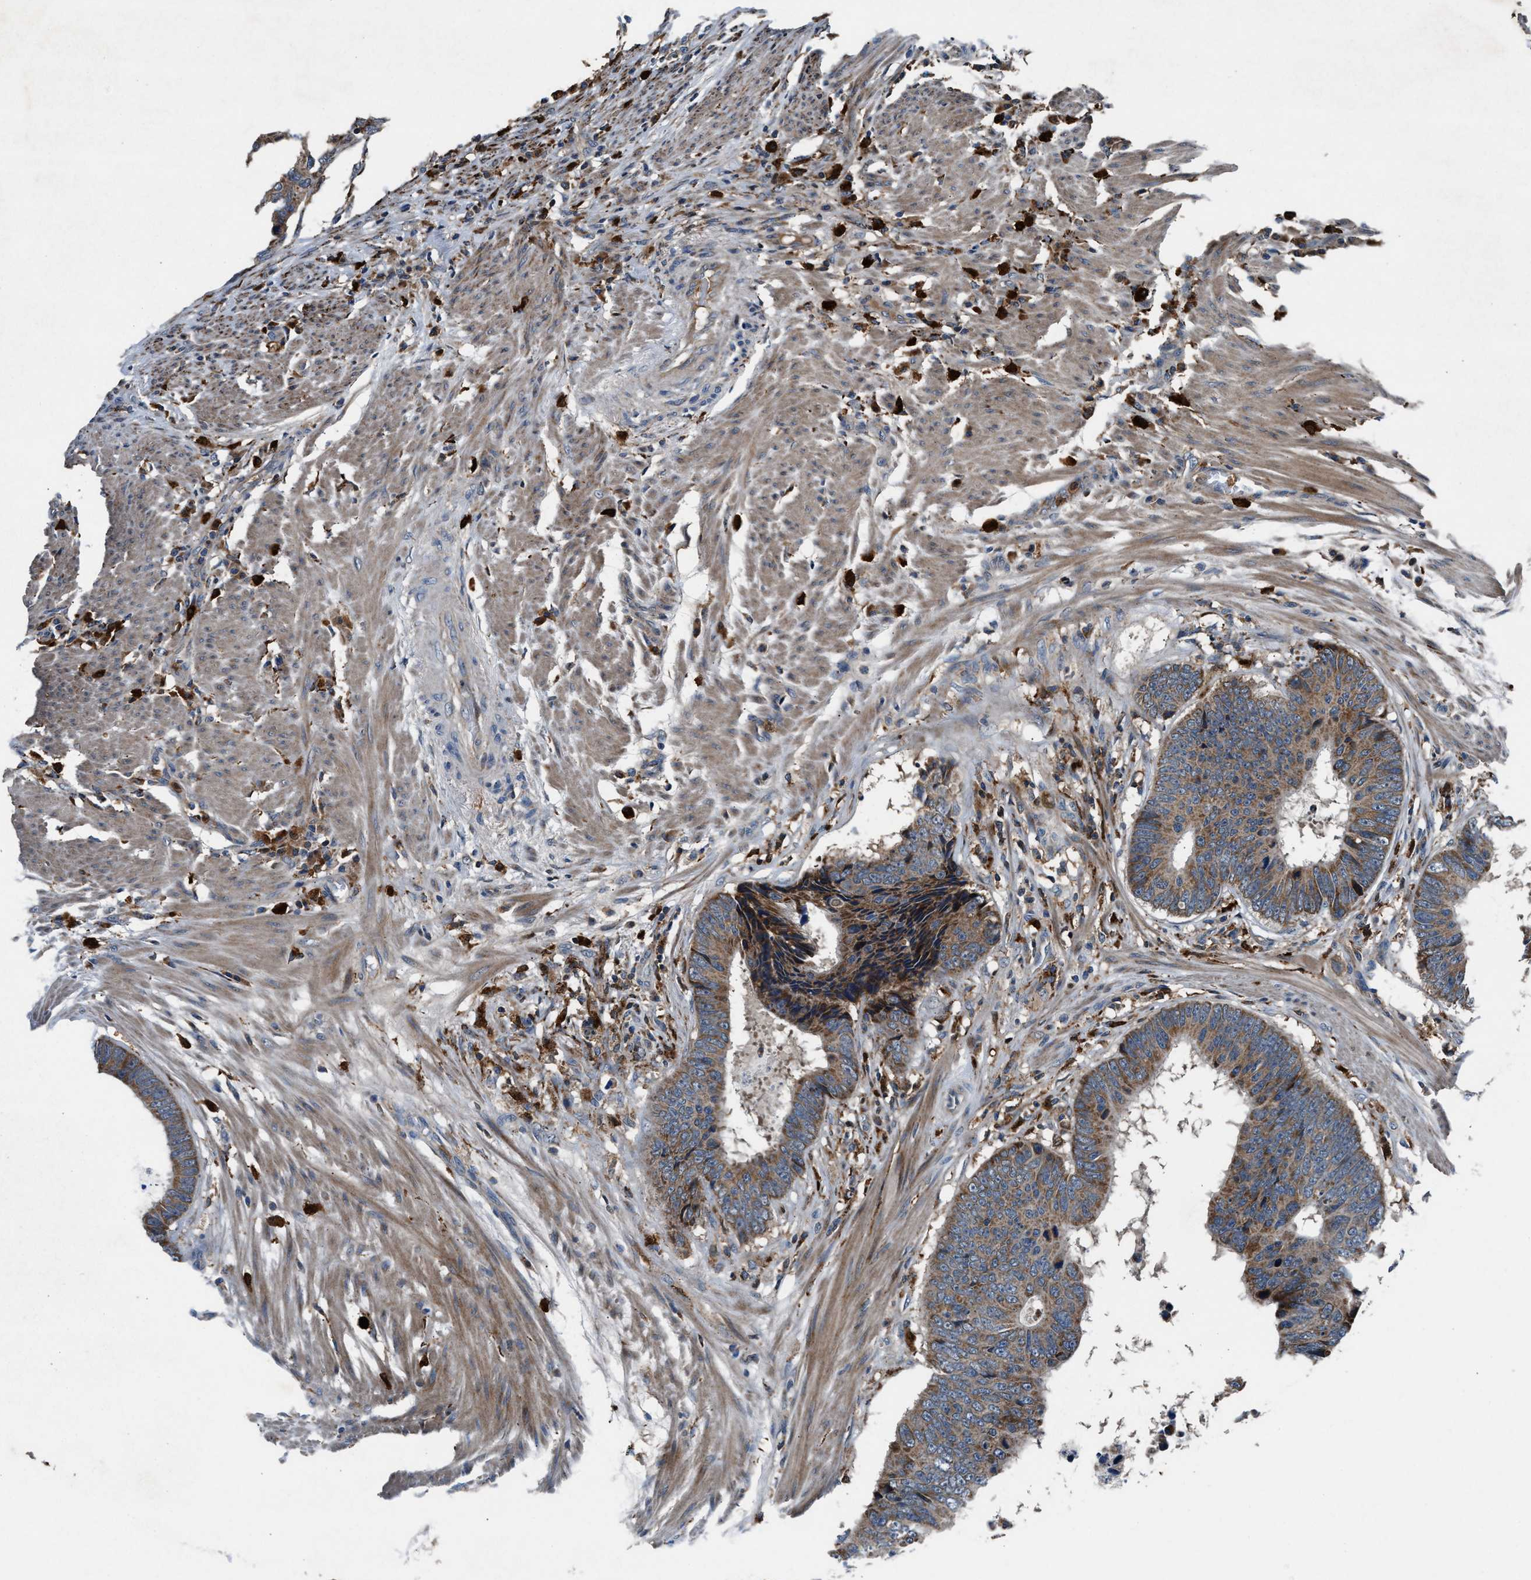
{"staining": {"intensity": "moderate", "quantity": ">75%", "location": "cytoplasmic/membranous"}, "tissue": "colorectal cancer", "cell_type": "Tumor cells", "image_type": "cancer", "snomed": [{"axis": "morphology", "description": "Adenocarcinoma, NOS"}, {"axis": "topography", "description": "Colon"}], "caption": "Colorectal cancer (adenocarcinoma) stained with a brown dye displays moderate cytoplasmic/membranous positive expression in approximately >75% of tumor cells.", "gene": "FAM221A", "patient": {"sex": "male", "age": 56}}